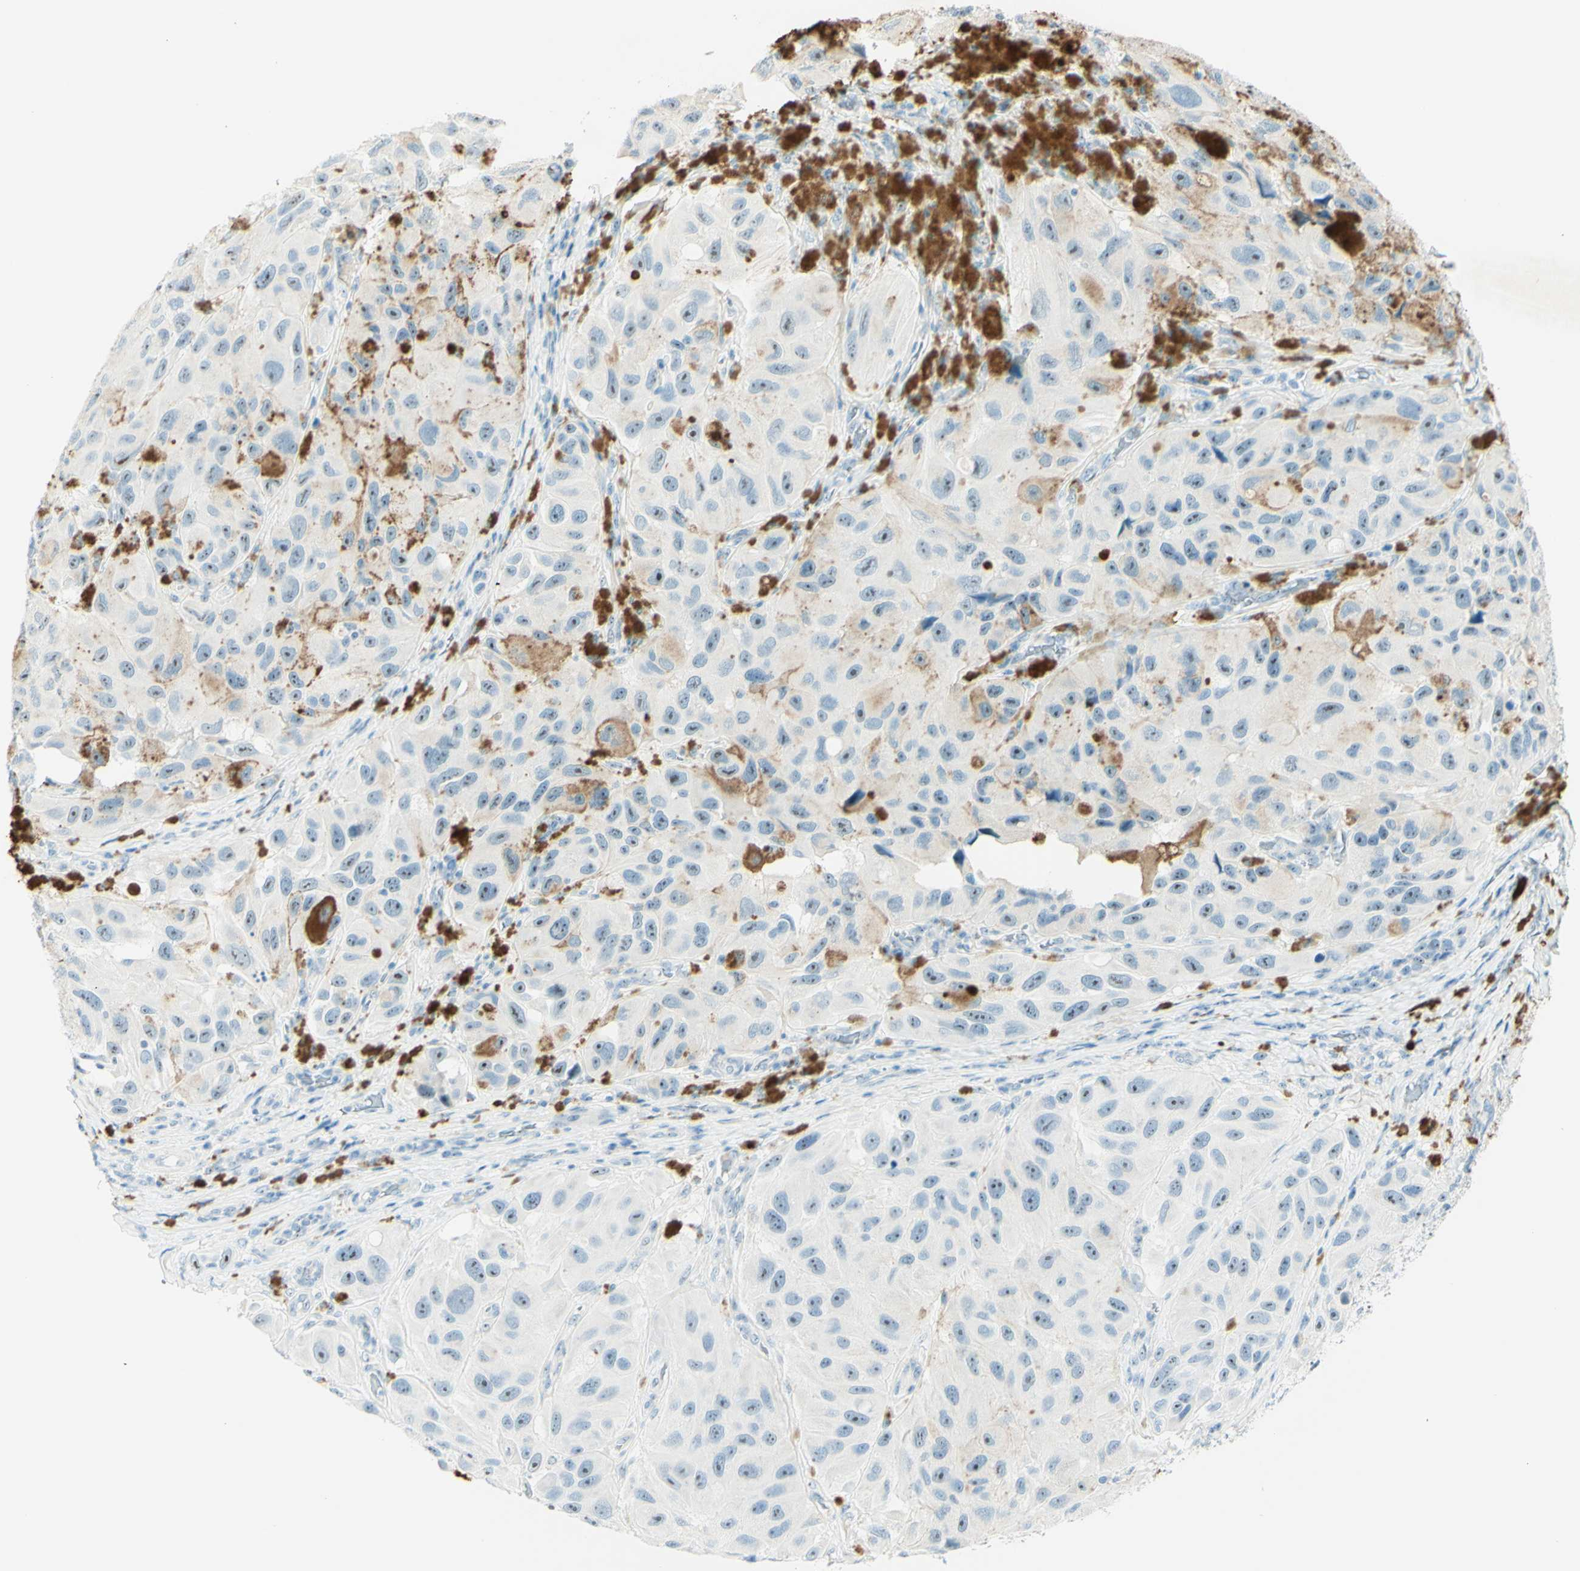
{"staining": {"intensity": "weak", "quantity": "<25%", "location": "nuclear"}, "tissue": "melanoma", "cell_type": "Tumor cells", "image_type": "cancer", "snomed": [{"axis": "morphology", "description": "Malignant melanoma, NOS"}, {"axis": "topography", "description": "Skin"}], "caption": "Immunohistochemical staining of malignant melanoma reveals no significant staining in tumor cells.", "gene": "FMR1NB", "patient": {"sex": "female", "age": 73}}